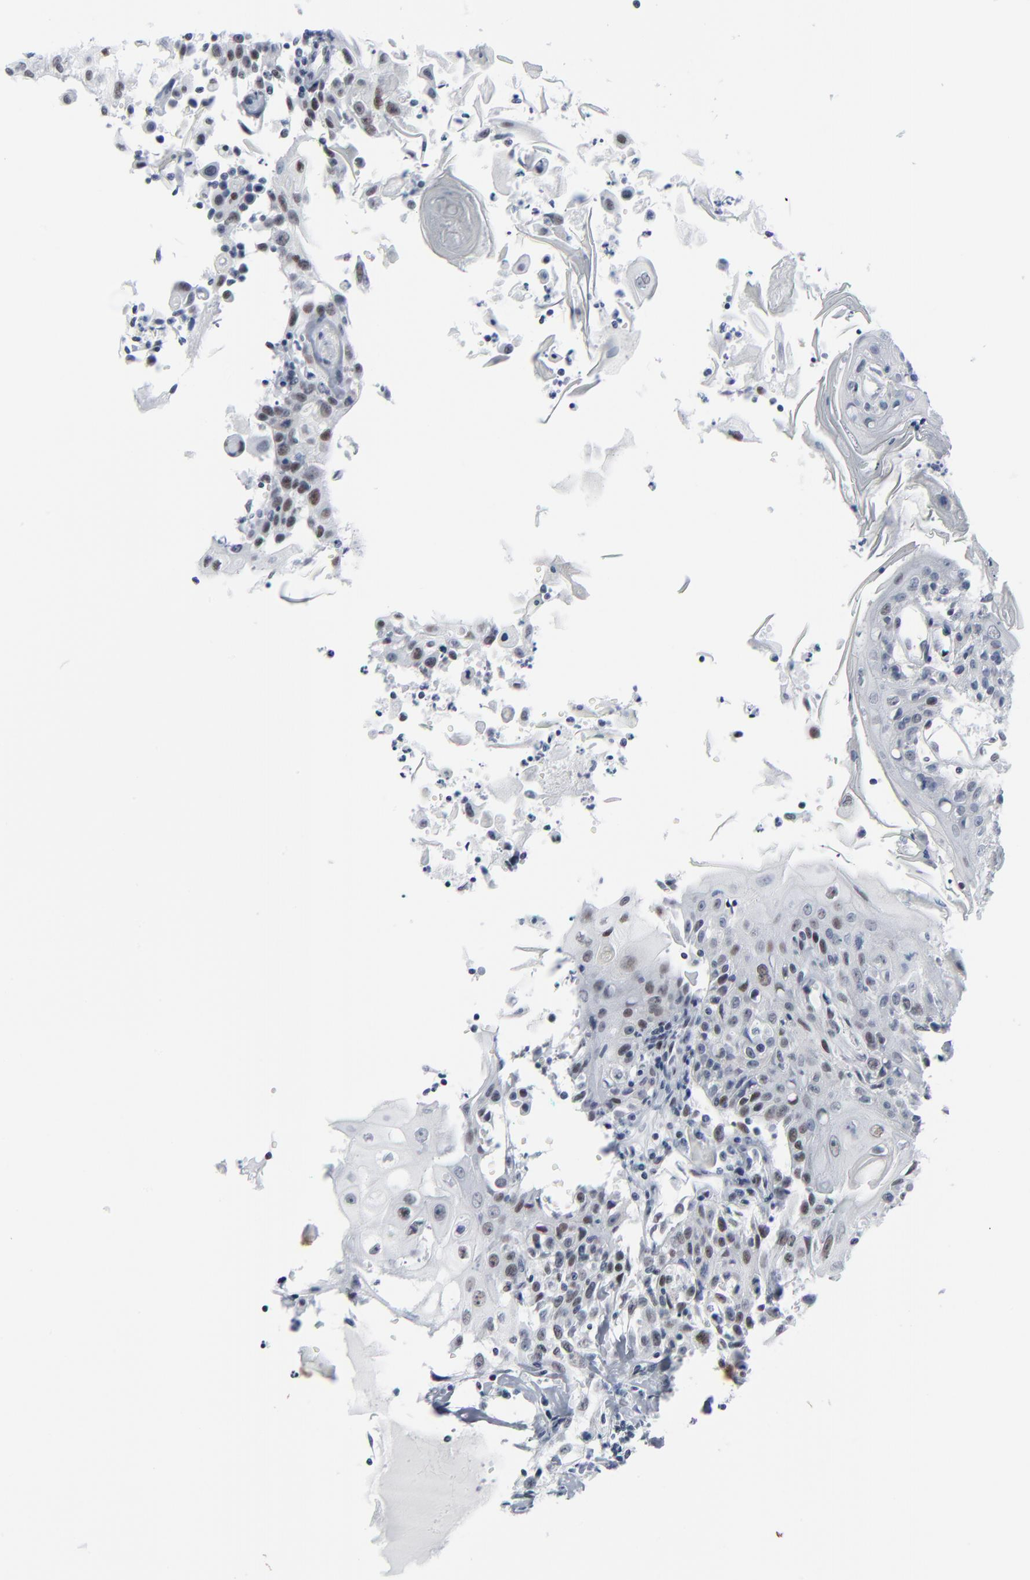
{"staining": {"intensity": "moderate", "quantity": ">75%", "location": "nuclear"}, "tissue": "head and neck cancer", "cell_type": "Tumor cells", "image_type": "cancer", "snomed": [{"axis": "morphology", "description": "Squamous cell carcinoma, NOS"}, {"axis": "topography", "description": "Oral tissue"}, {"axis": "topography", "description": "Head-Neck"}], "caption": "The image reveals immunohistochemical staining of squamous cell carcinoma (head and neck). There is moderate nuclear staining is identified in approximately >75% of tumor cells.", "gene": "SIRT1", "patient": {"sex": "female", "age": 76}}